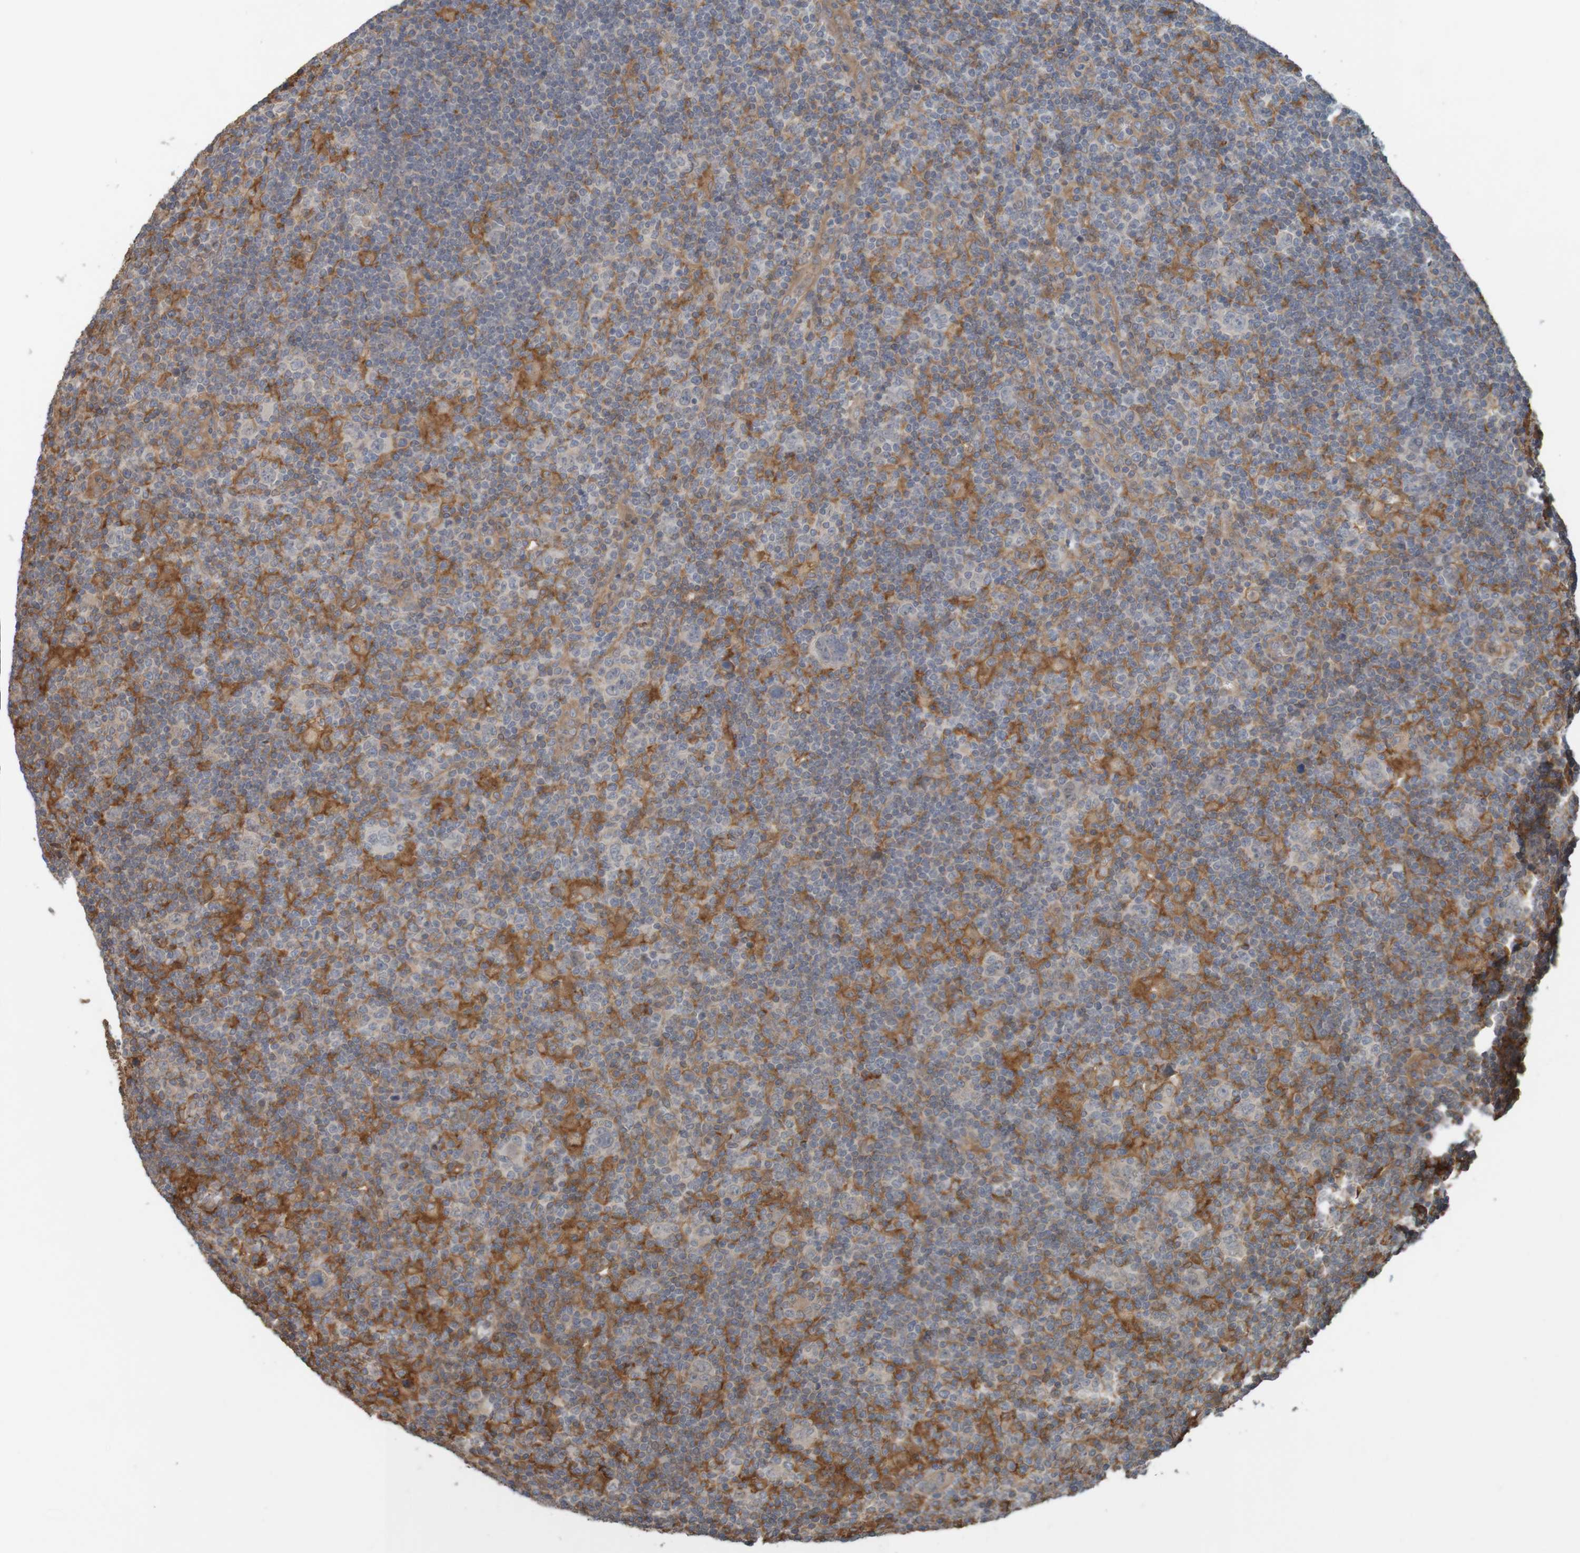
{"staining": {"intensity": "weak", "quantity": "<25%", "location": "cytoplasmic/membranous"}, "tissue": "lymphoma", "cell_type": "Tumor cells", "image_type": "cancer", "snomed": [{"axis": "morphology", "description": "Hodgkin's disease, NOS"}, {"axis": "topography", "description": "Lymph node"}], "caption": "Immunohistochemical staining of lymphoma reveals no significant staining in tumor cells. (Immunohistochemistry (ihc), brightfield microscopy, high magnification).", "gene": "ARHGEF11", "patient": {"sex": "female", "age": 57}}